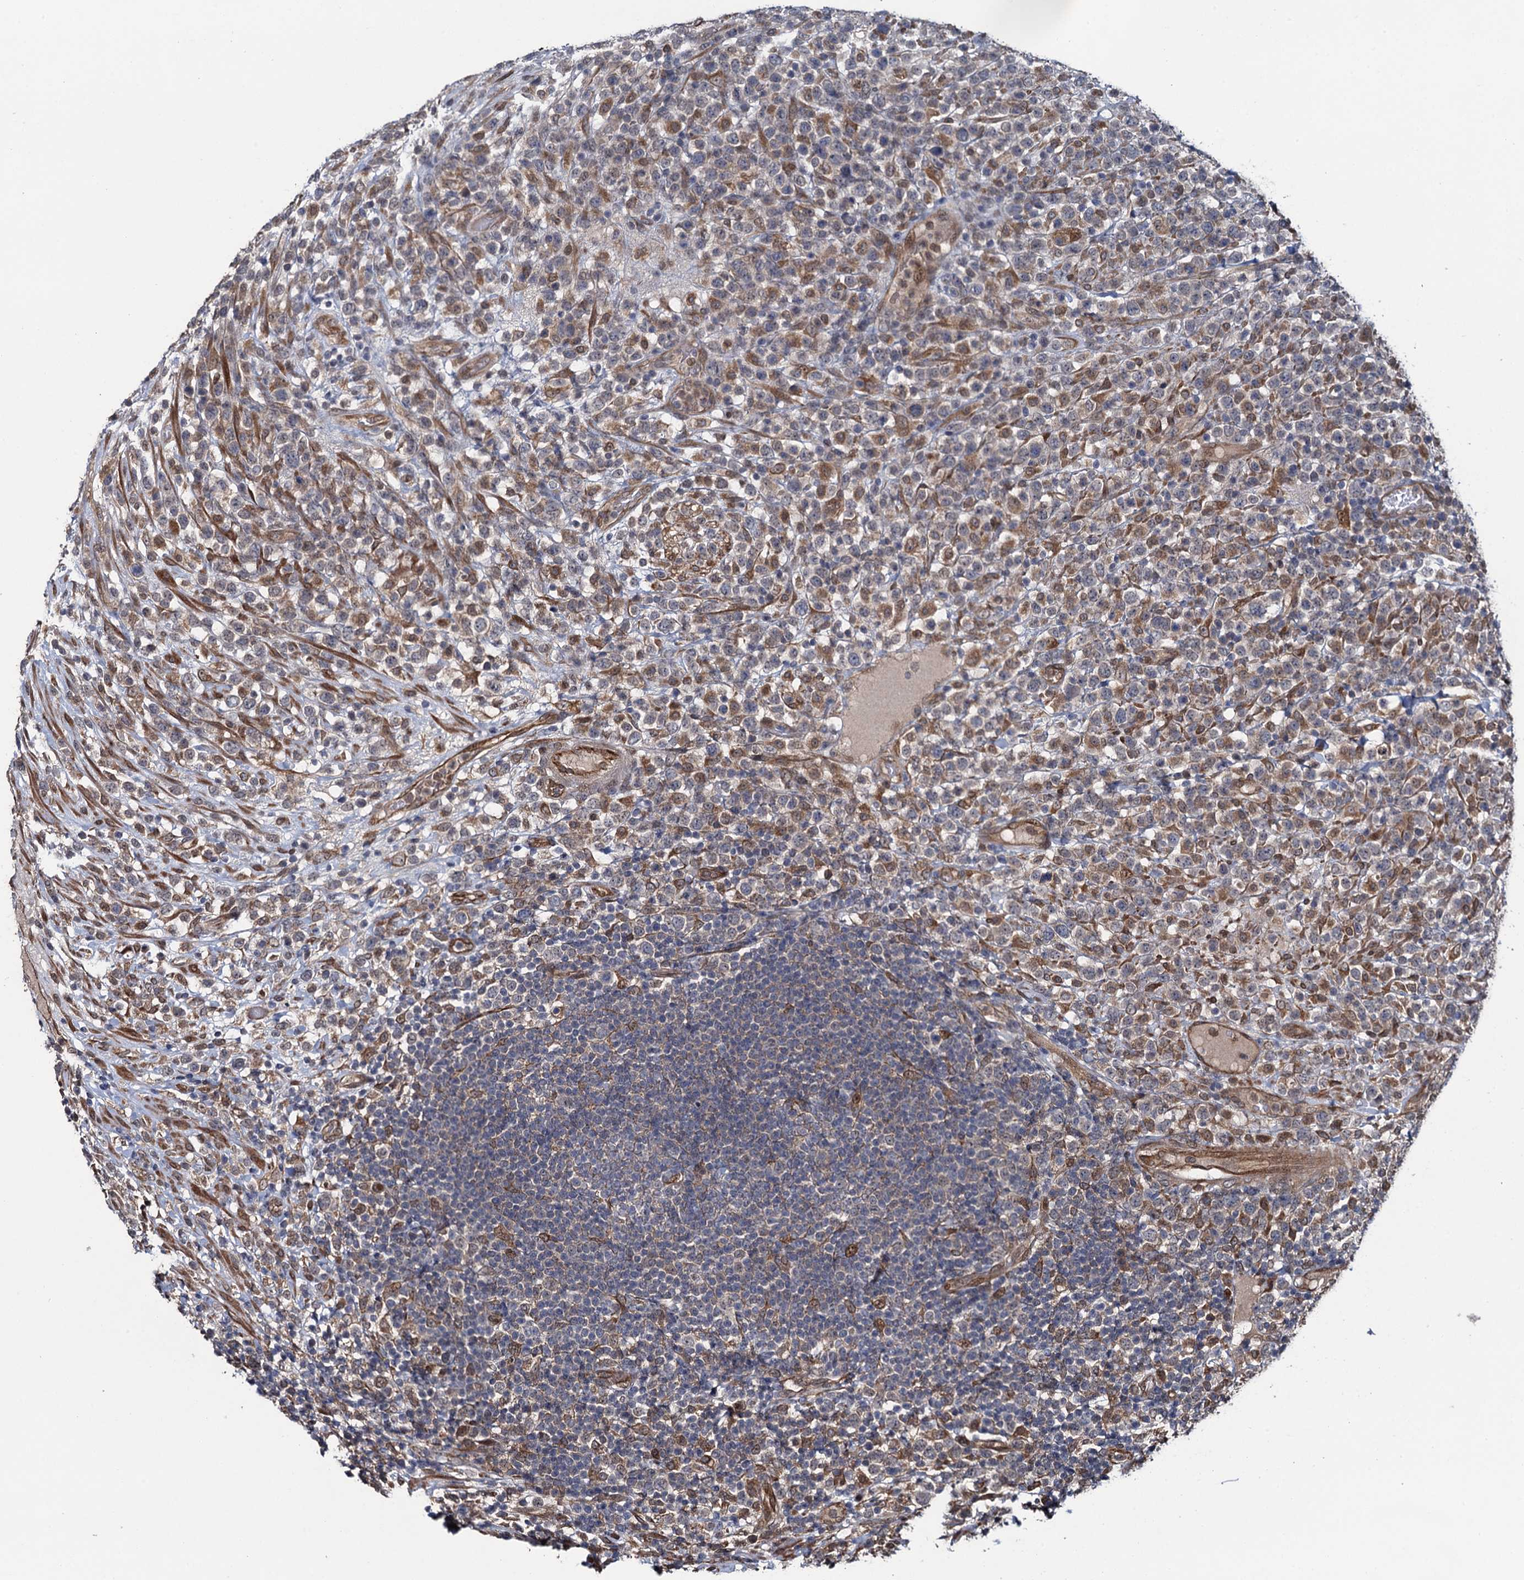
{"staining": {"intensity": "moderate", "quantity": "<25%", "location": "cytoplasmic/membranous"}, "tissue": "lymphoma", "cell_type": "Tumor cells", "image_type": "cancer", "snomed": [{"axis": "morphology", "description": "Malignant lymphoma, non-Hodgkin's type, High grade"}, {"axis": "topography", "description": "Colon"}], "caption": "DAB immunohistochemical staining of high-grade malignant lymphoma, non-Hodgkin's type shows moderate cytoplasmic/membranous protein expression in about <25% of tumor cells.", "gene": "EVX2", "patient": {"sex": "female", "age": 53}}